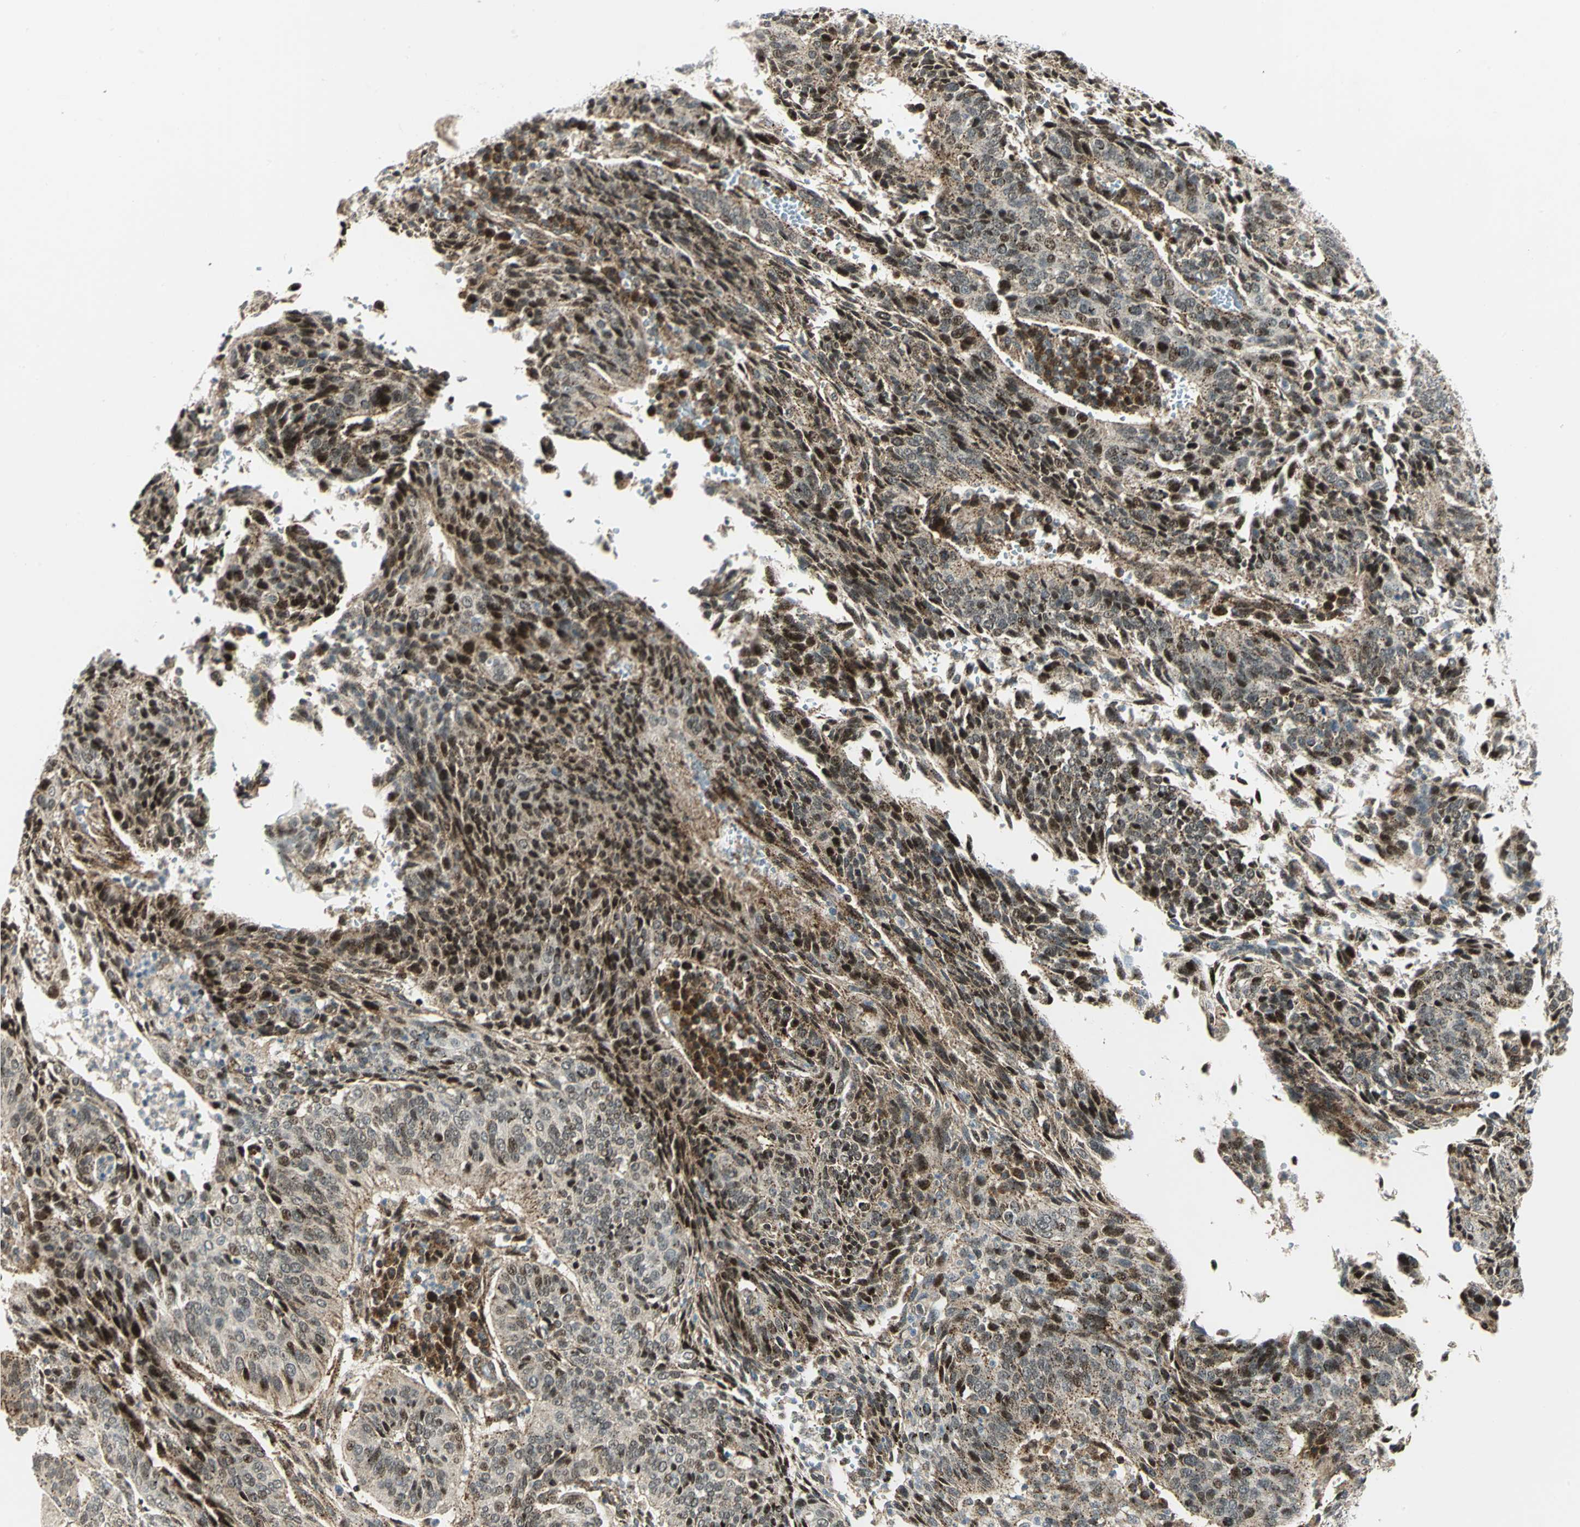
{"staining": {"intensity": "moderate", "quantity": ">75%", "location": "cytoplasmic/membranous,nuclear"}, "tissue": "cervical cancer", "cell_type": "Tumor cells", "image_type": "cancer", "snomed": [{"axis": "morphology", "description": "Squamous cell carcinoma, NOS"}, {"axis": "topography", "description": "Cervix"}], "caption": "Human squamous cell carcinoma (cervical) stained for a protein (brown) demonstrates moderate cytoplasmic/membranous and nuclear positive expression in about >75% of tumor cells.", "gene": "ATP6V1A", "patient": {"sex": "female", "age": 39}}